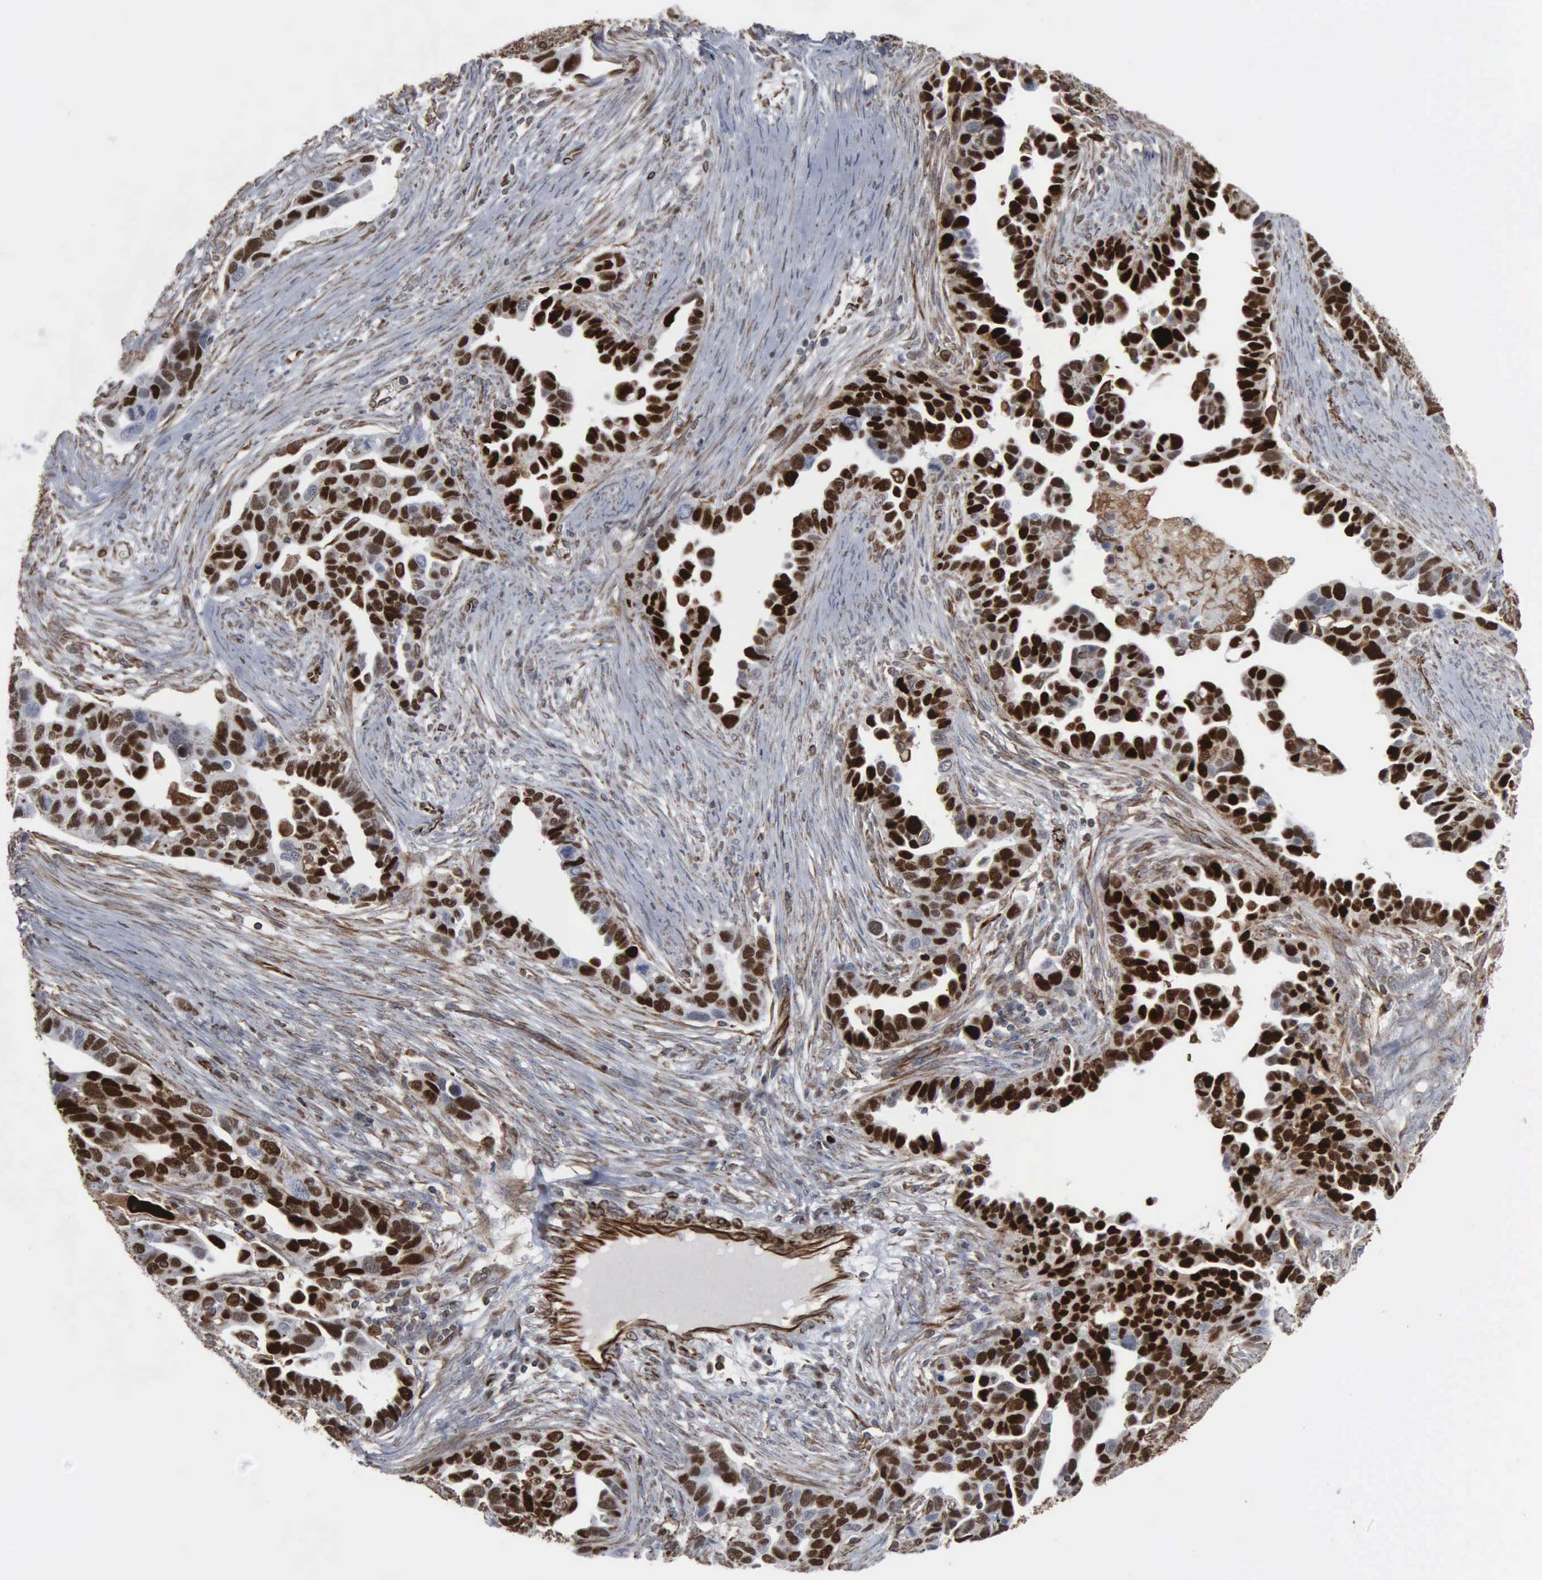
{"staining": {"intensity": "strong", "quantity": ">75%", "location": "nuclear"}, "tissue": "ovarian cancer", "cell_type": "Tumor cells", "image_type": "cancer", "snomed": [{"axis": "morphology", "description": "Cystadenocarcinoma, serous, NOS"}, {"axis": "topography", "description": "Ovary"}], "caption": "Human ovarian cancer (serous cystadenocarcinoma) stained with a brown dye exhibits strong nuclear positive expression in approximately >75% of tumor cells.", "gene": "CCNE1", "patient": {"sex": "female", "age": 54}}